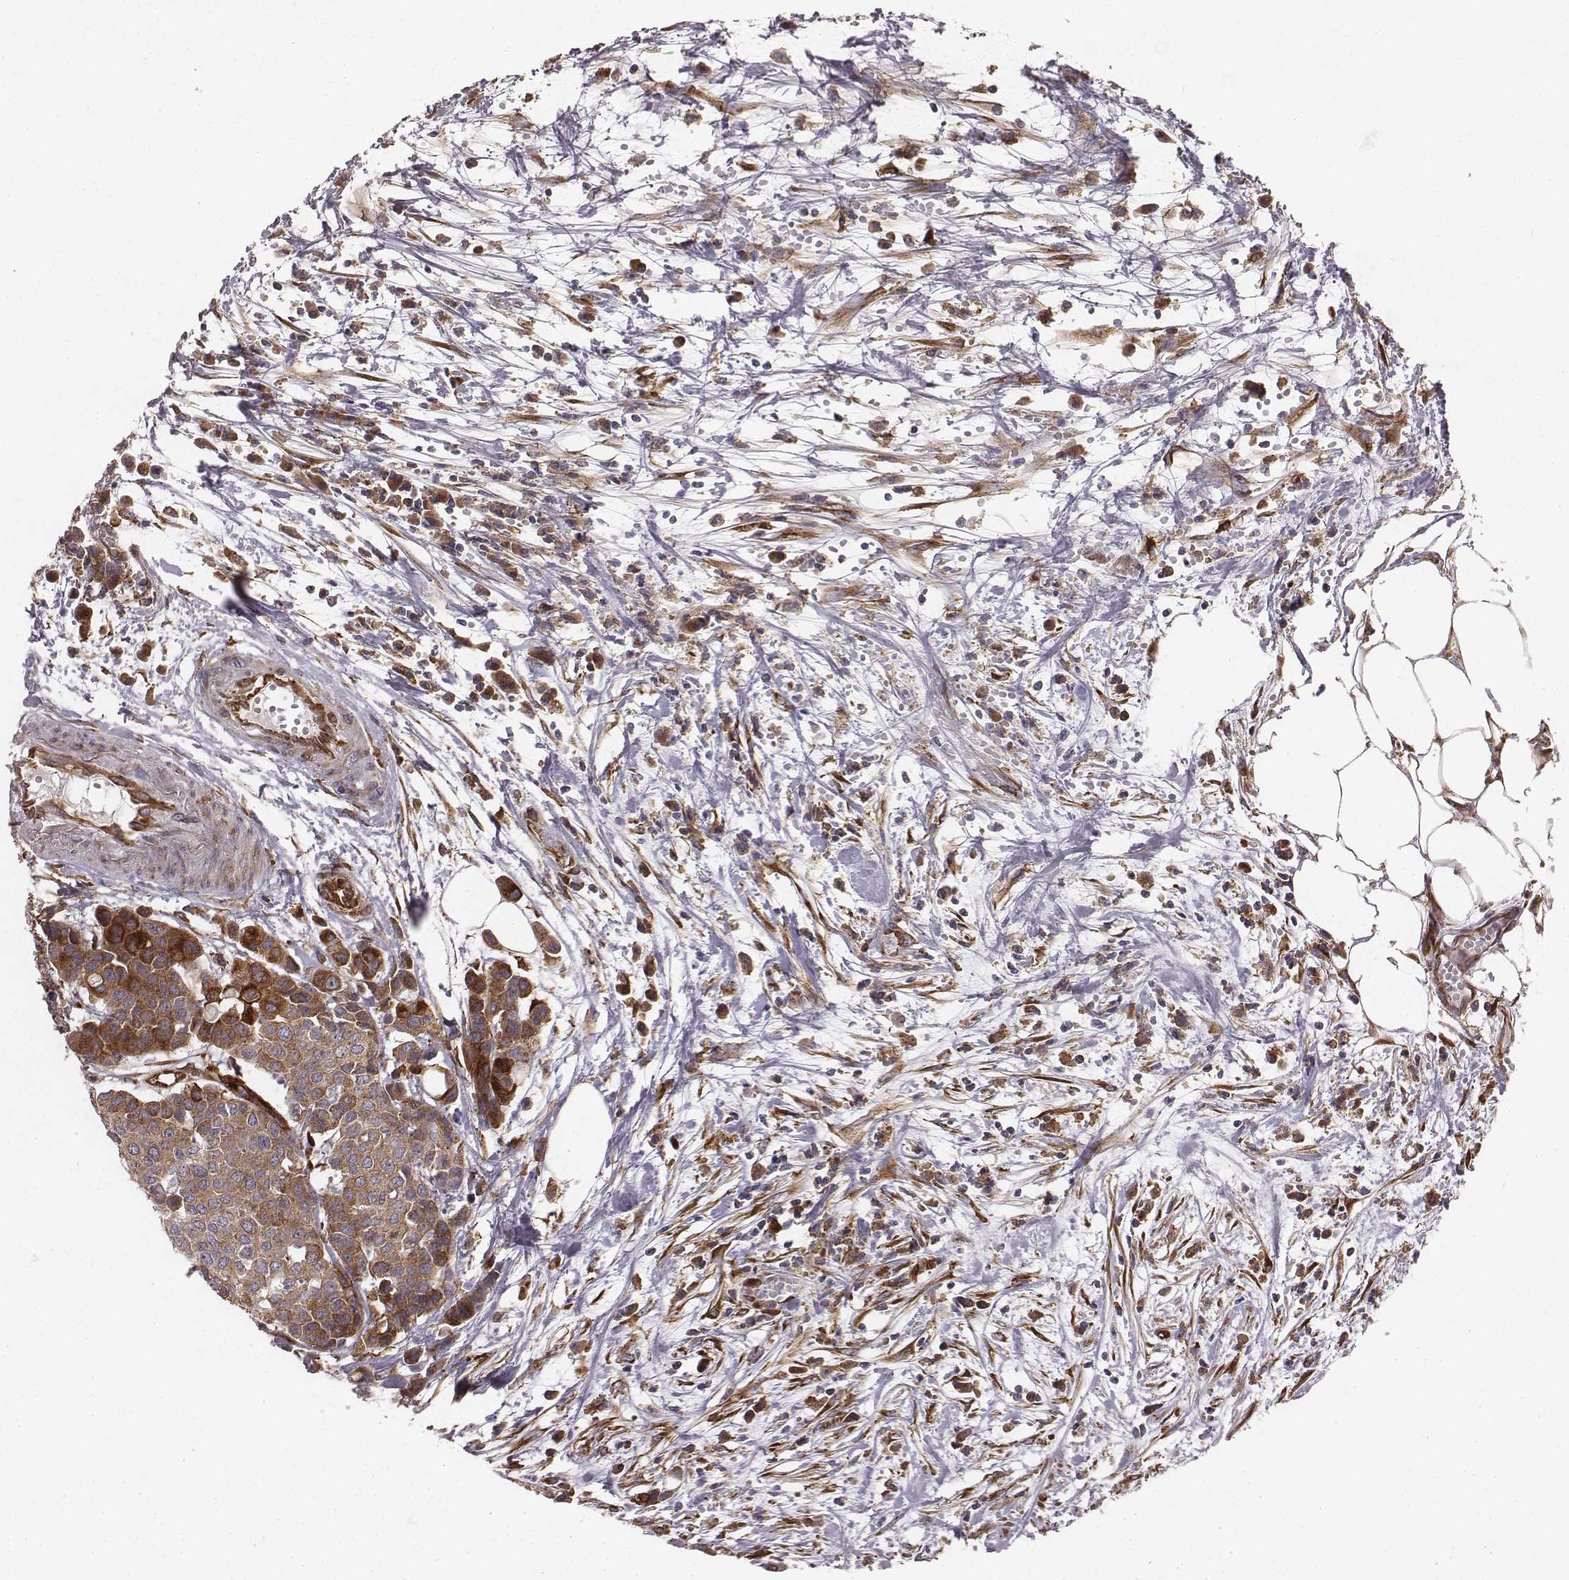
{"staining": {"intensity": "moderate", "quantity": ">75%", "location": "cytoplasmic/membranous"}, "tissue": "carcinoid", "cell_type": "Tumor cells", "image_type": "cancer", "snomed": [{"axis": "morphology", "description": "Carcinoid, malignant, NOS"}, {"axis": "topography", "description": "Colon"}], "caption": "Human carcinoid (malignant) stained for a protein (brown) exhibits moderate cytoplasmic/membranous positive expression in about >75% of tumor cells.", "gene": "TXLNA", "patient": {"sex": "male", "age": 81}}